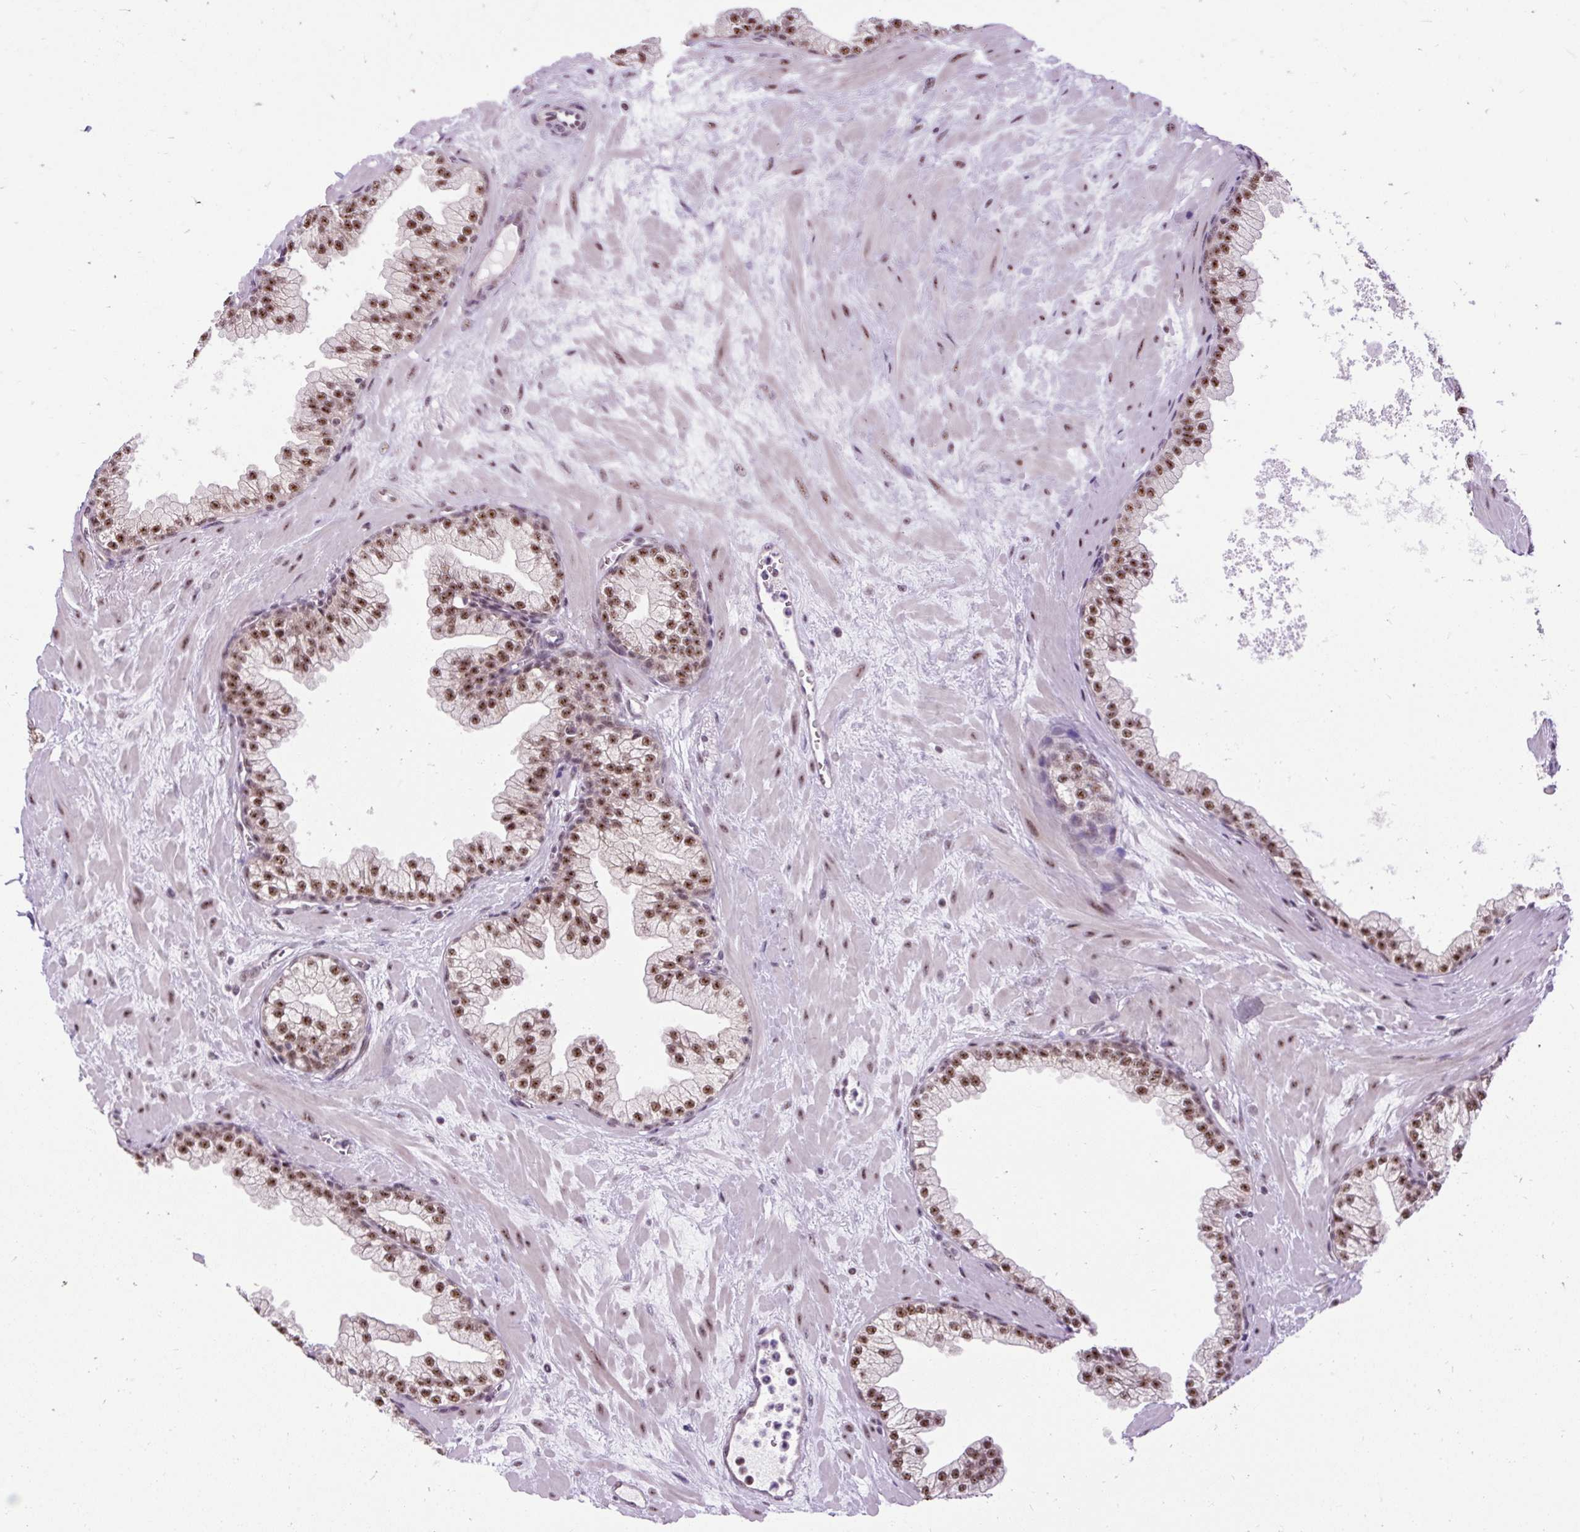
{"staining": {"intensity": "strong", "quantity": ">75%", "location": "nuclear"}, "tissue": "prostate", "cell_type": "Glandular cells", "image_type": "normal", "snomed": [{"axis": "morphology", "description": "Normal tissue, NOS"}, {"axis": "topography", "description": "Prostate"}, {"axis": "topography", "description": "Peripheral nerve tissue"}], "caption": "DAB immunohistochemical staining of unremarkable prostate reveals strong nuclear protein staining in approximately >75% of glandular cells.", "gene": "SMC5", "patient": {"sex": "male", "age": 61}}